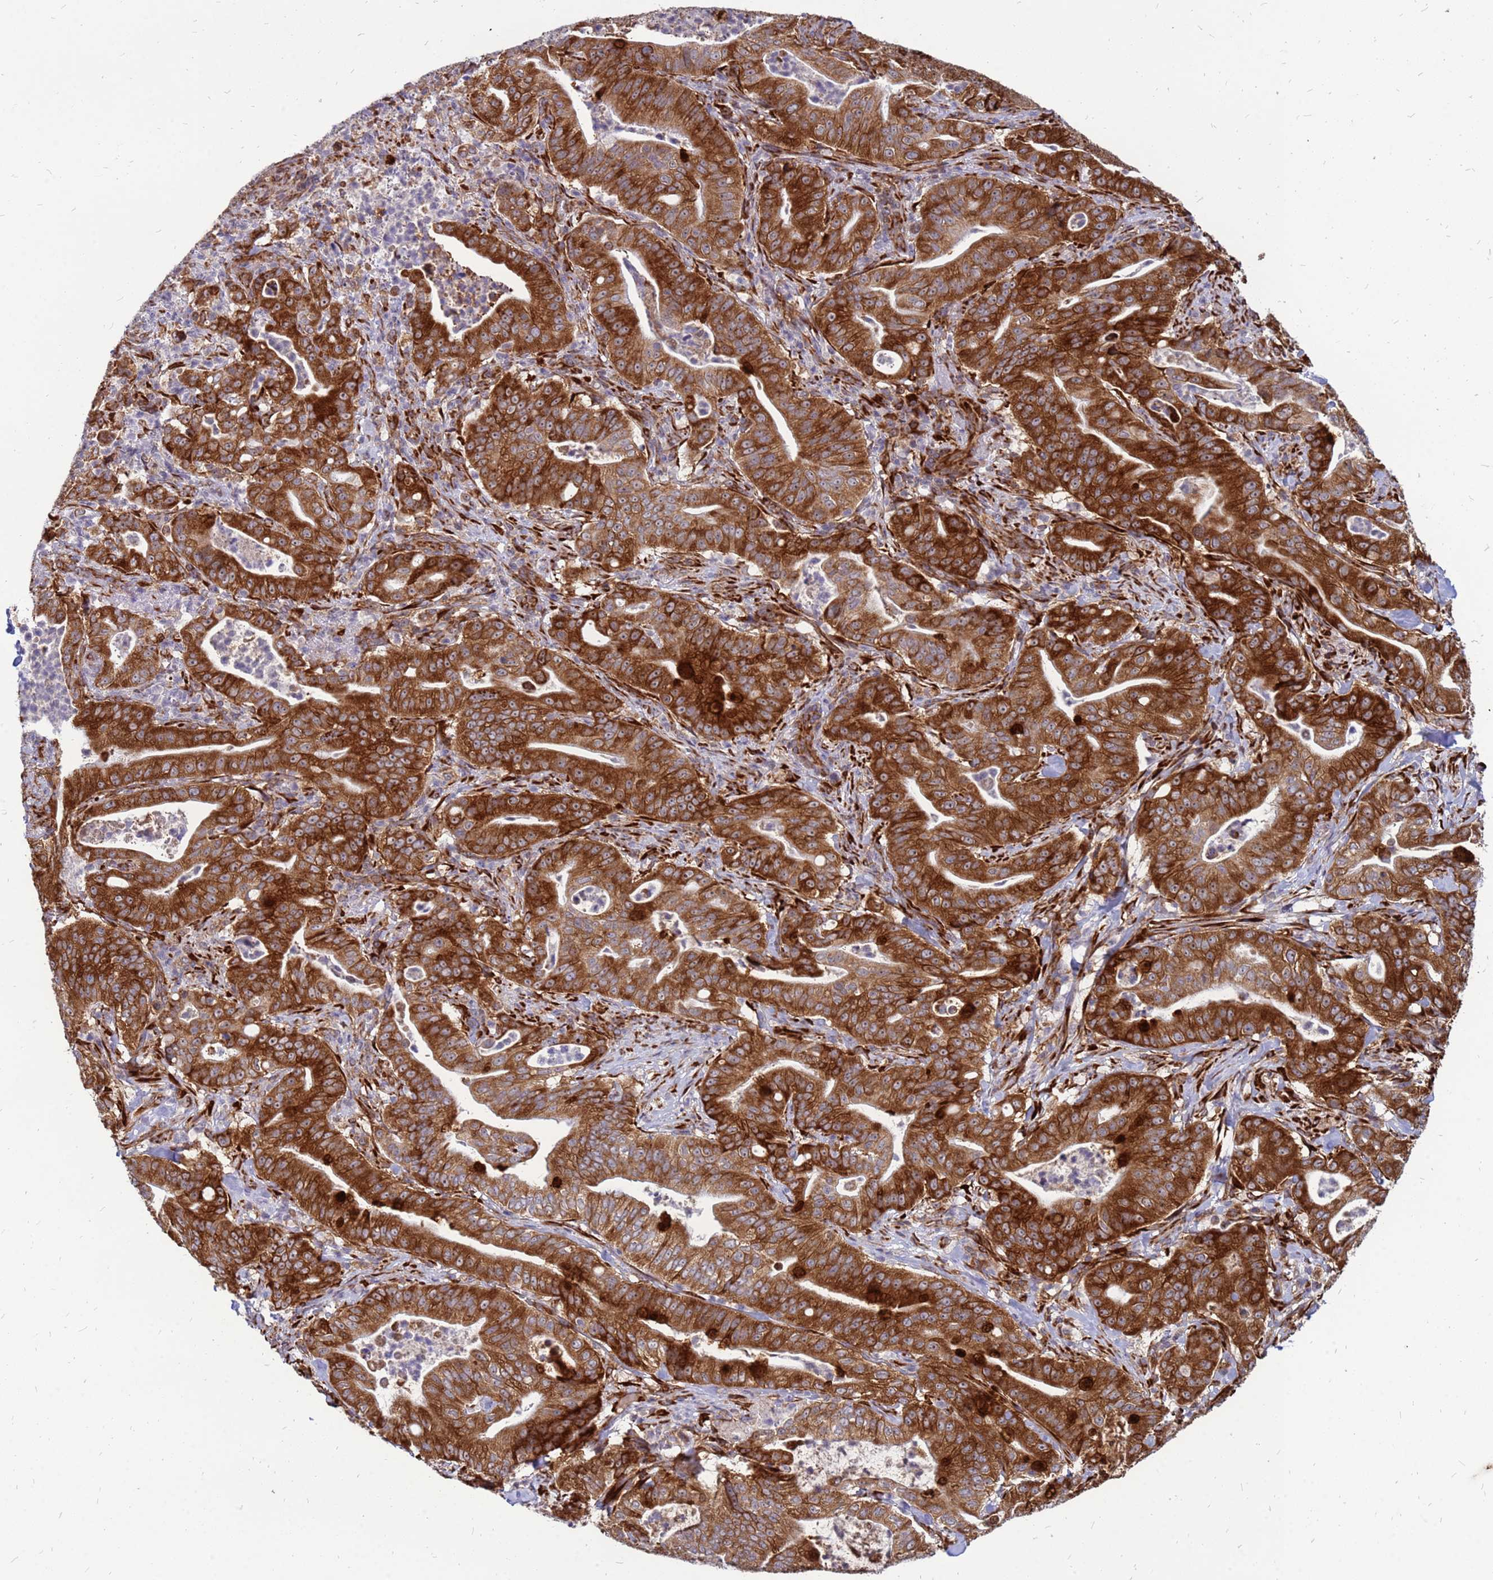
{"staining": {"intensity": "strong", "quantity": ">75%", "location": "cytoplasmic/membranous,nuclear"}, "tissue": "pancreatic cancer", "cell_type": "Tumor cells", "image_type": "cancer", "snomed": [{"axis": "morphology", "description": "Adenocarcinoma, NOS"}, {"axis": "topography", "description": "Pancreas"}], "caption": "Immunohistochemical staining of pancreatic adenocarcinoma displays high levels of strong cytoplasmic/membranous and nuclear protein positivity in approximately >75% of tumor cells.", "gene": "RPL8", "patient": {"sex": "male", "age": 71}}